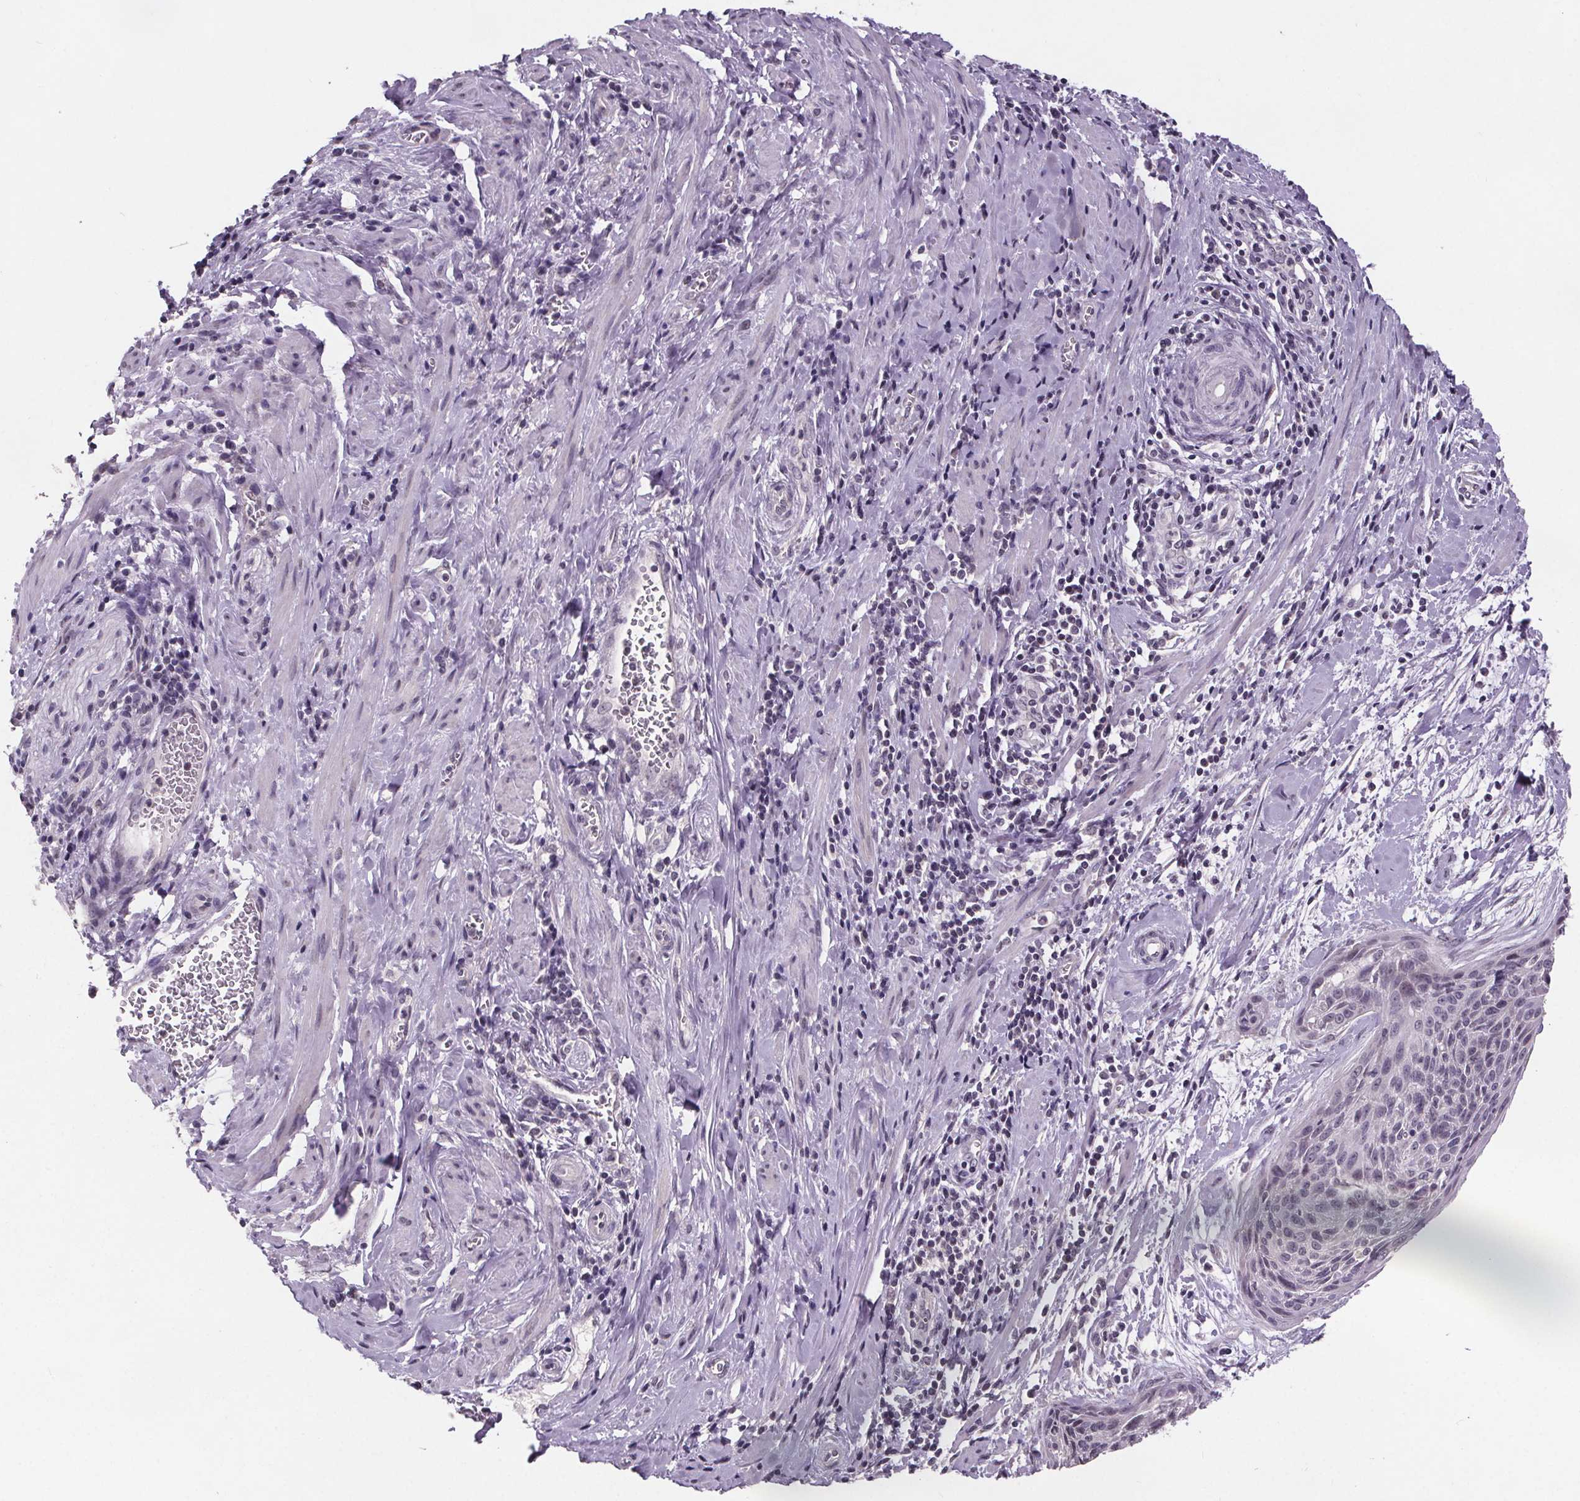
{"staining": {"intensity": "negative", "quantity": "none", "location": "none"}, "tissue": "cervical cancer", "cell_type": "Tumor cells", "image_type": "cancer", "snomed": [{"axis": "morphology", "description": "Squamous cell carcinoma, NOS"}, {"axis": "topography", "description": "Cervix"}], "caption": "Immunohistochemistry (IHC) of squamous cell carcinoma (cervical) shows no expression in tumor cells. (Stains: DAB immunohistochemistry with hematoxylin counter stain, Microscopy: brightfield microscopy at high magnification).", "gene": "NKX6-1", "patient": {"sex": "female", "age": 55}}